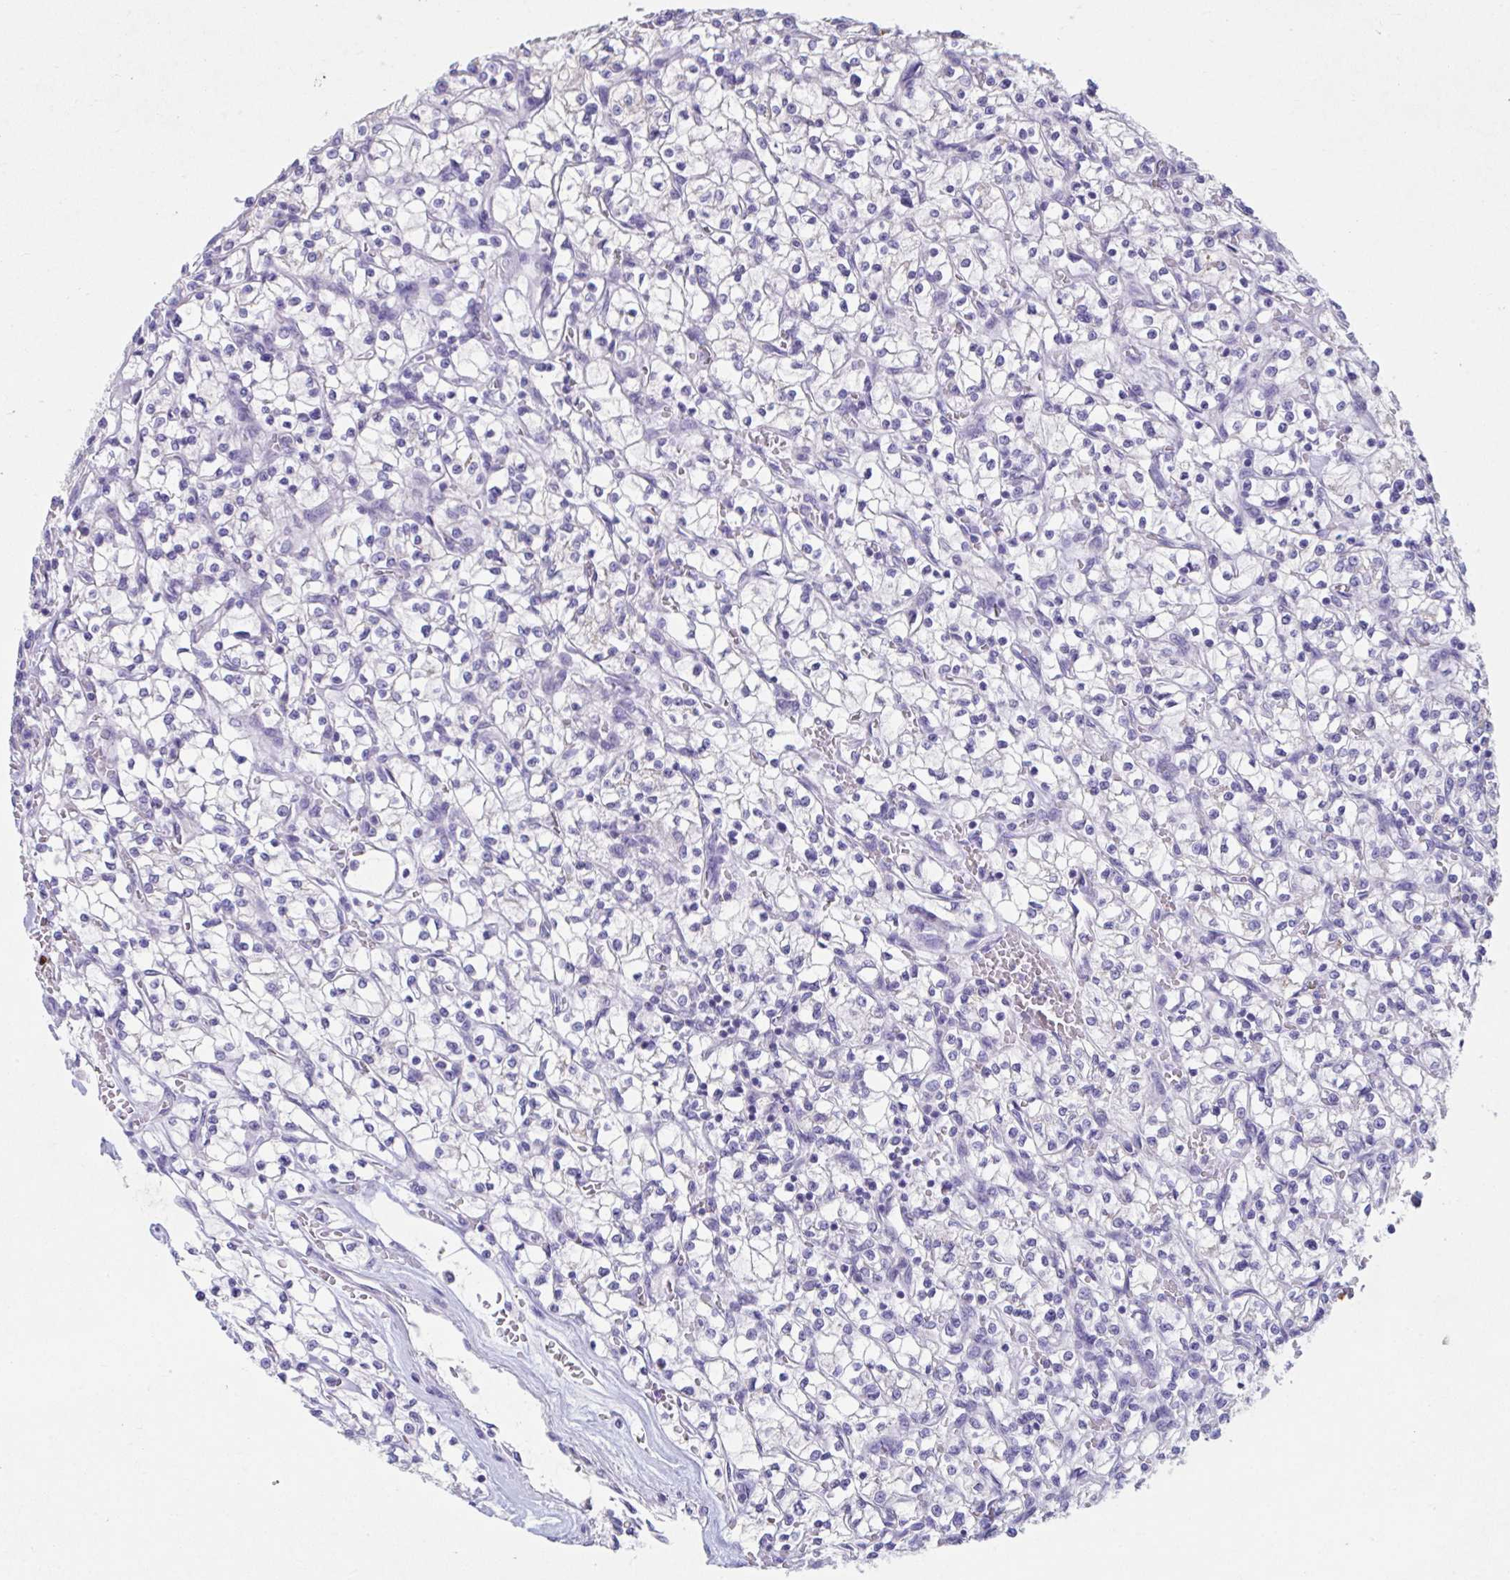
{"staining": {"intensity": "negative", "quantity": "none", "location": "none"}, "tissue": "renal cancer", "cell_type": "Tumor cells", "image_type": "cancer", "snomed": [{"axis": "morphology", "description": "Adenocarcinoma, NOS"}, {"axis": "topography", "description": "Kidney"}], "caption": "Micrograph shows no significant protein expression in tumor cells of renal cancer (adenocarcinoma).", "gene": "GPR162", "patient": {"sex": "female", "age": 64}}